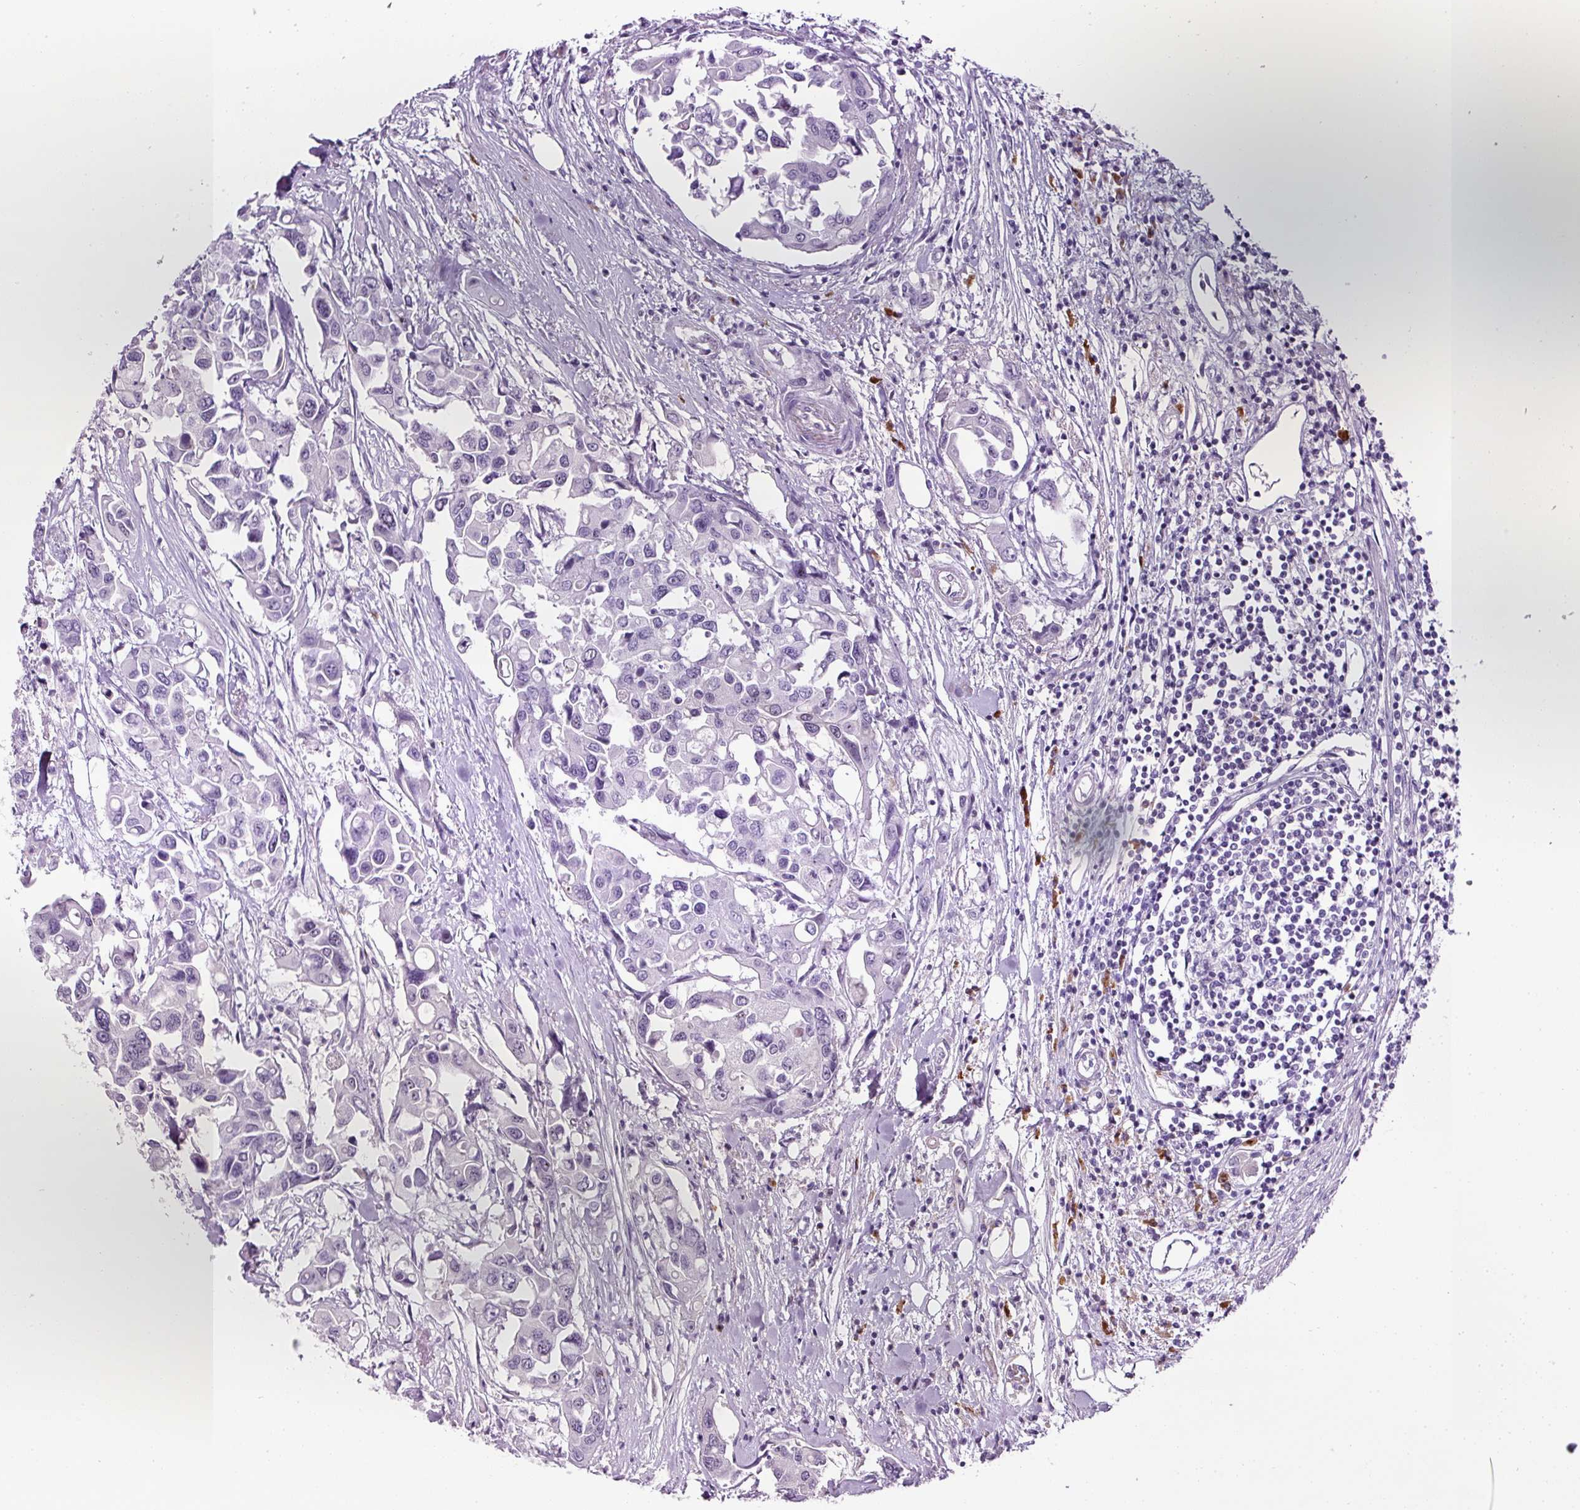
{"staining": {"intensity": "negative", "quantity": "none", "location": "none"}, "tissue": "colorectal cancer", "cell_type": "Tumor cells", "image_type": "cancer", "snomed": [{"axis": "morphology", "description": "Adenocarcinoma, NOS"}, {"axis": "topography", "description": "Colon"}], "caption": "Tumor cells are negative for brown protein staining in colorectal cancer (adenocarcinoma).", "gene": "KLF1", "patient": {"sex": "male", "age": 77}}